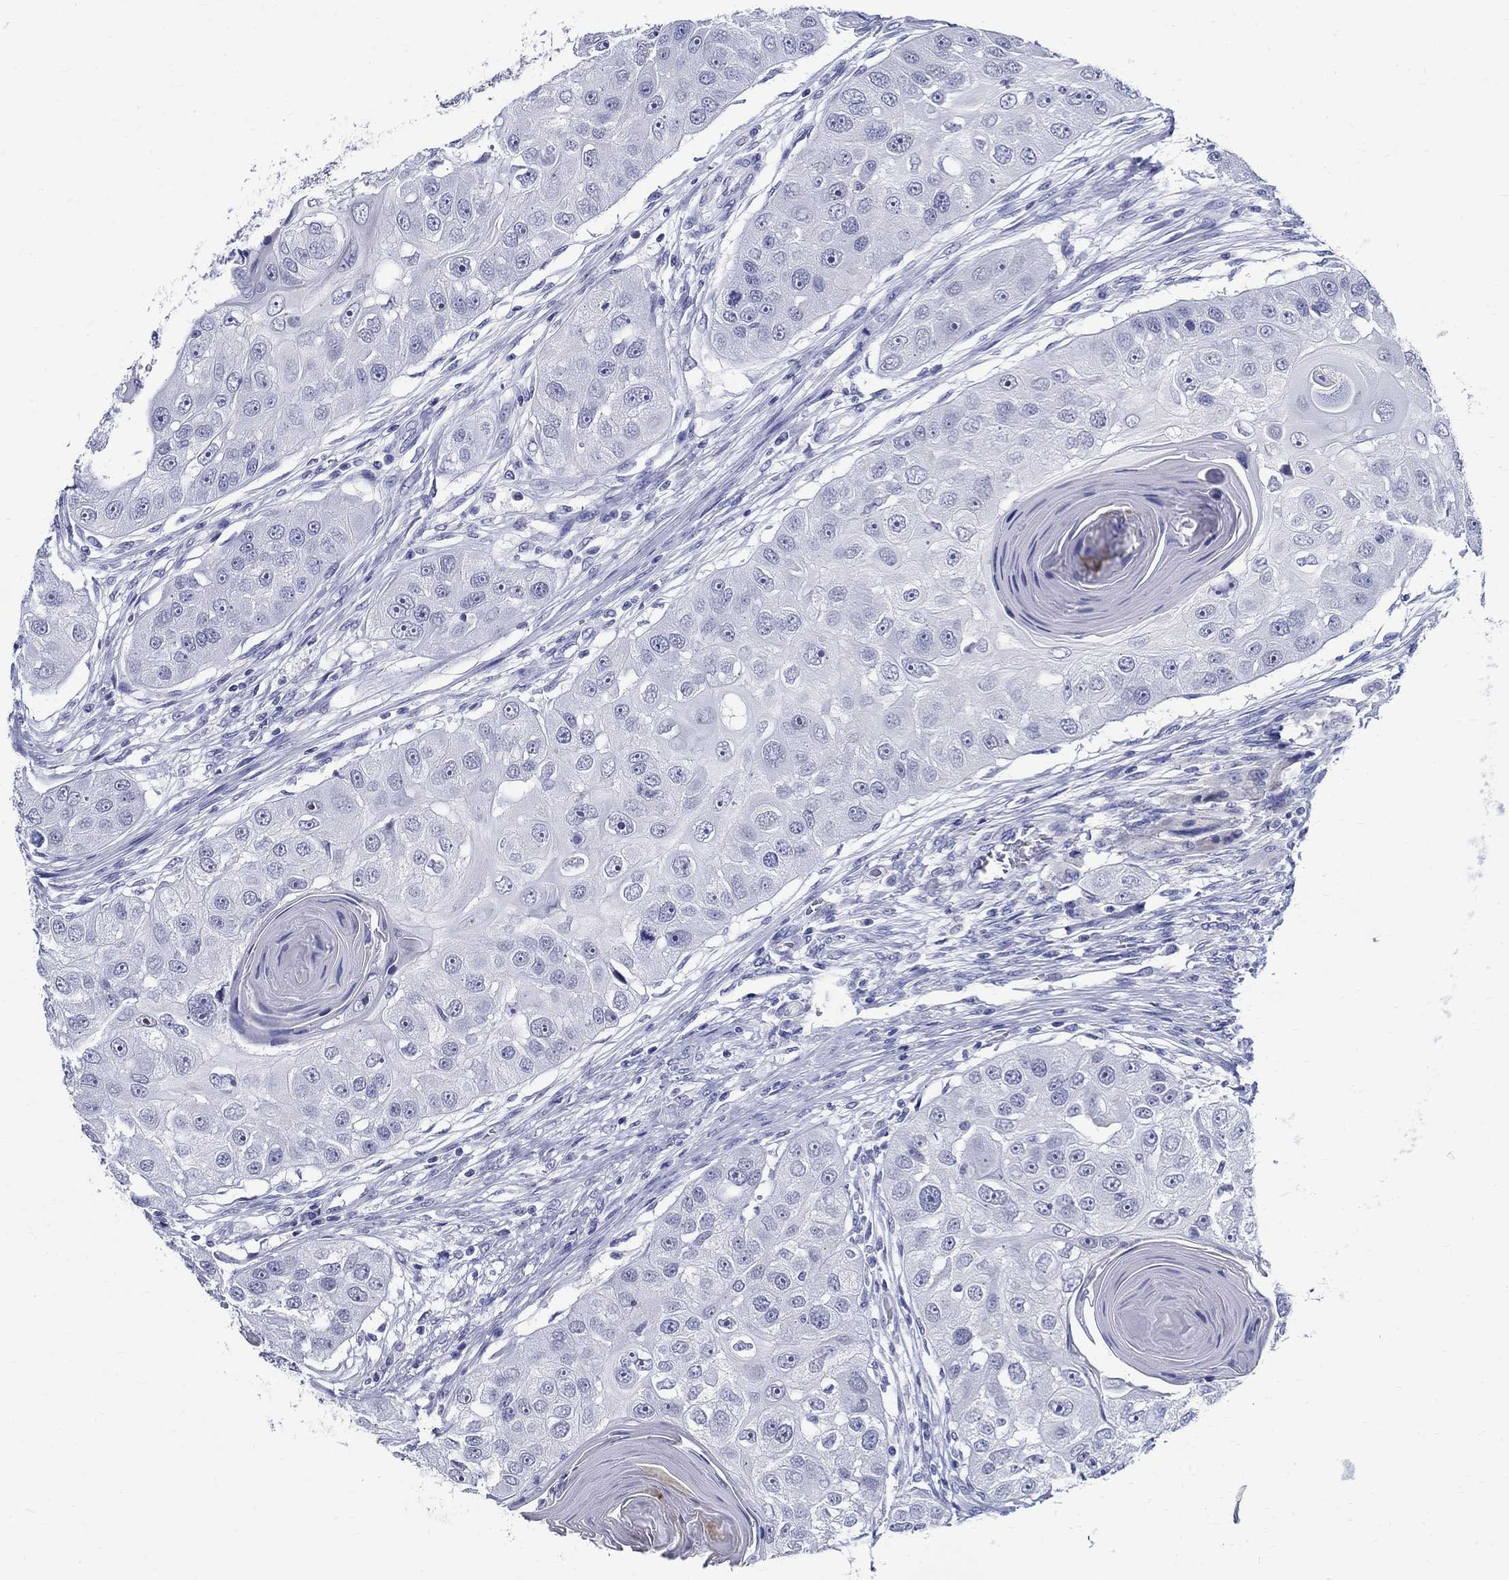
{"staining": {"intensity": "negative", "quantity": "none", "location": "none"}, "tissue": "head and neck cancer", "cell_type": "Tumor cells", "image_type": "cancer", "snomed": [{"axis": "morphology", "description": "Normal tissue, NOS"}, {"axis": "morphology", "description": "Squamous cell carcinoma, NOS"}, {"axis": "topography", "description": "Skeletal muscle"}, {"axis": "topography", "description": "Head-Neck"}], "caption": "IHC photomicrograph of neoplastic tissue: human head and neck squamous cell carcinoma stained with DAB (3,3'-diaminobenzidine) shows no significant protein expression in tumor cells.", "gene": "BSPRY", "patient": {"sex": "male", "age": 51}}